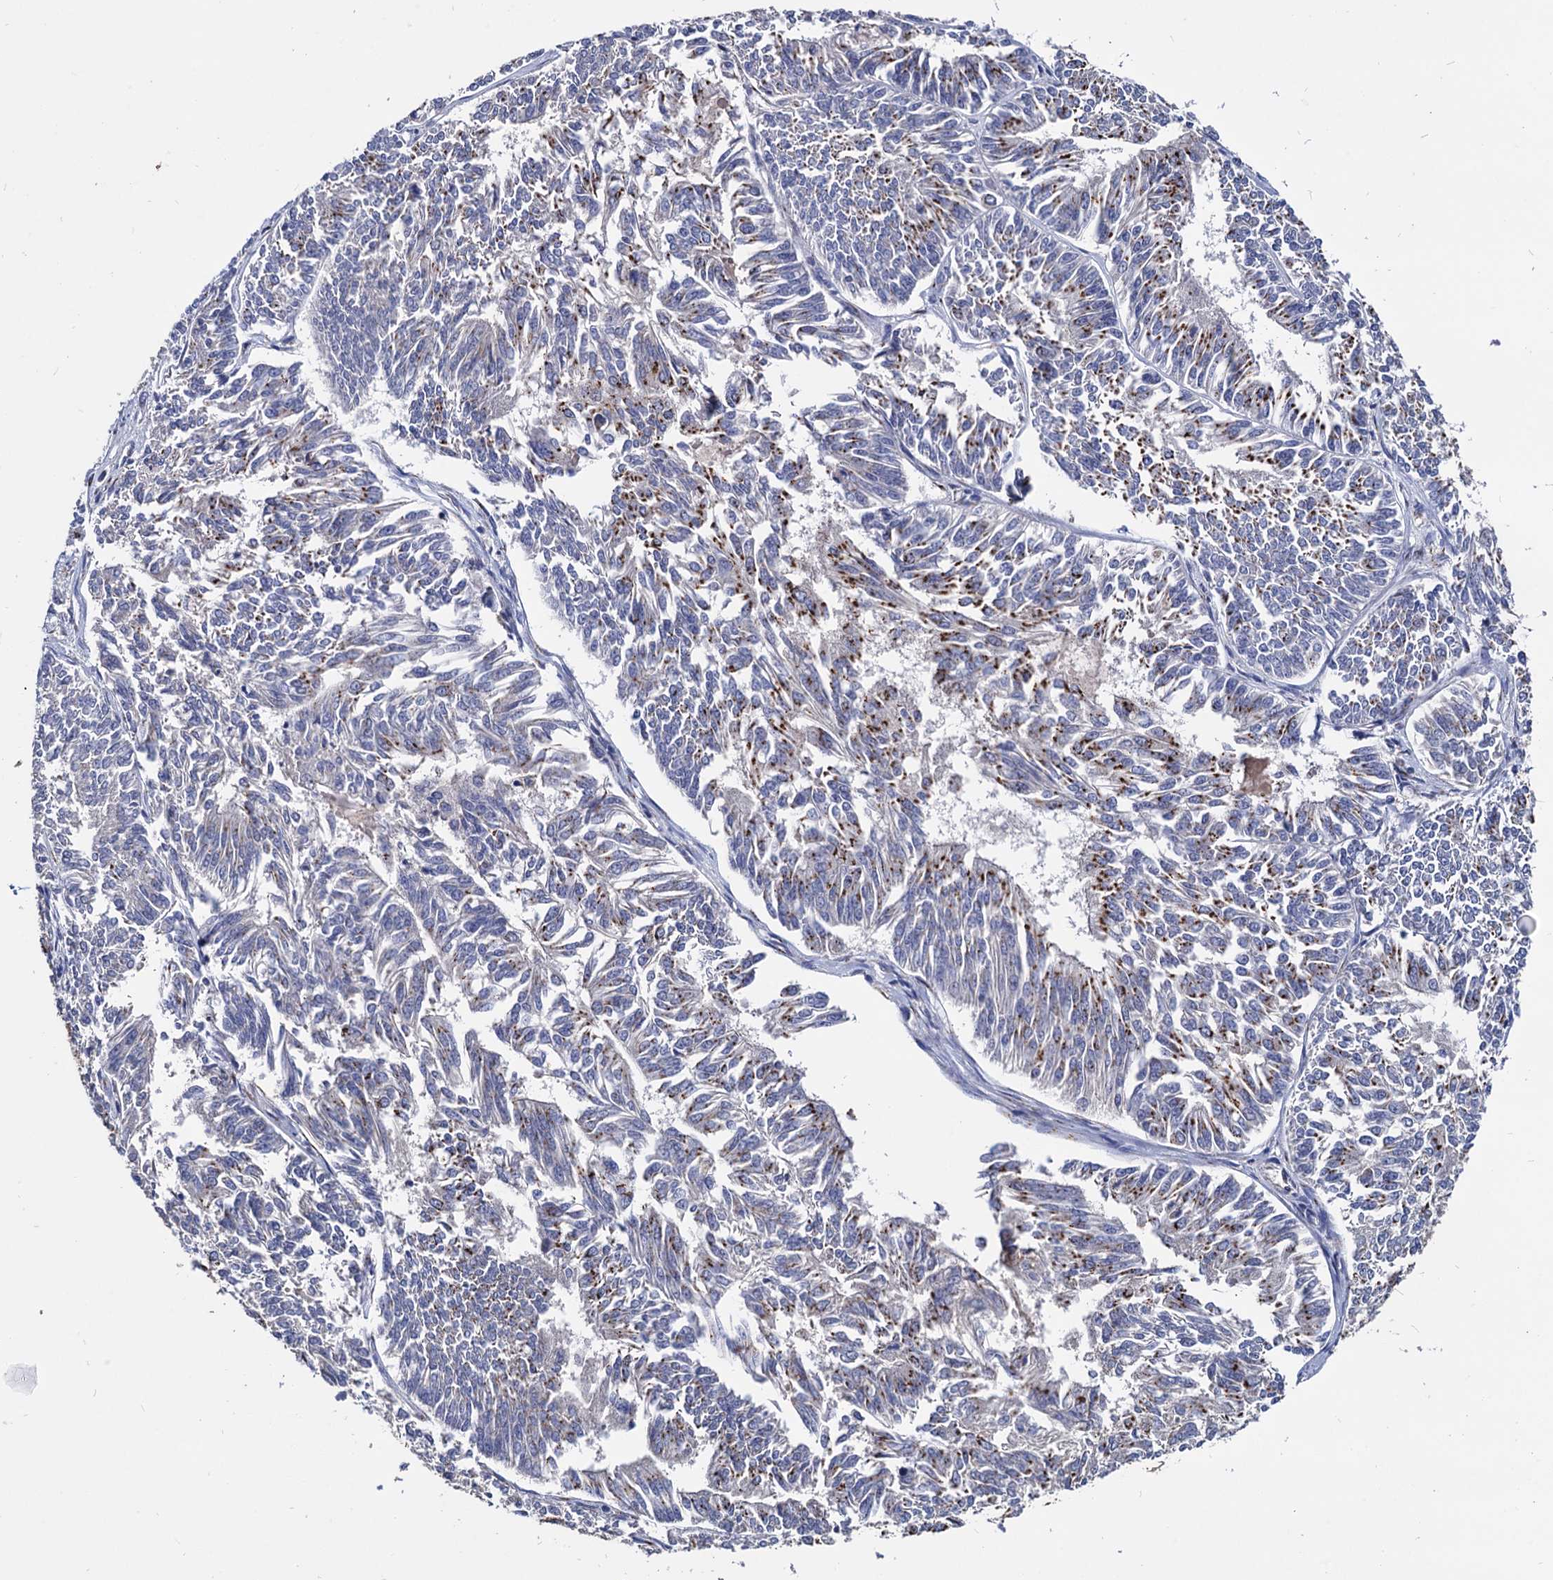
{"staining": {"intensity": "strong", "quantity": "25%-75%", "location": "cytoplasmic/membranous"}, "tissue": "endometrial cancer", "cell_type": "Tumor cells", "image_type": "cancer", "snomed": [{"axis": "morphology", "description": "Adenocarcinoma, NOS"}, {"axis": "topography", "description": "Endometrium"}], "caption": "Immunohistochemical staining of human endometrial adenocarcinoma exhibits strong cytoplasmic/membranous protein positivity in about 25%-75% of tumor cells. (Brightfield microscopy of DAB IHC at high magnification).", "gene": "ESD", "patient": {"sex": "female", "age": 58}}